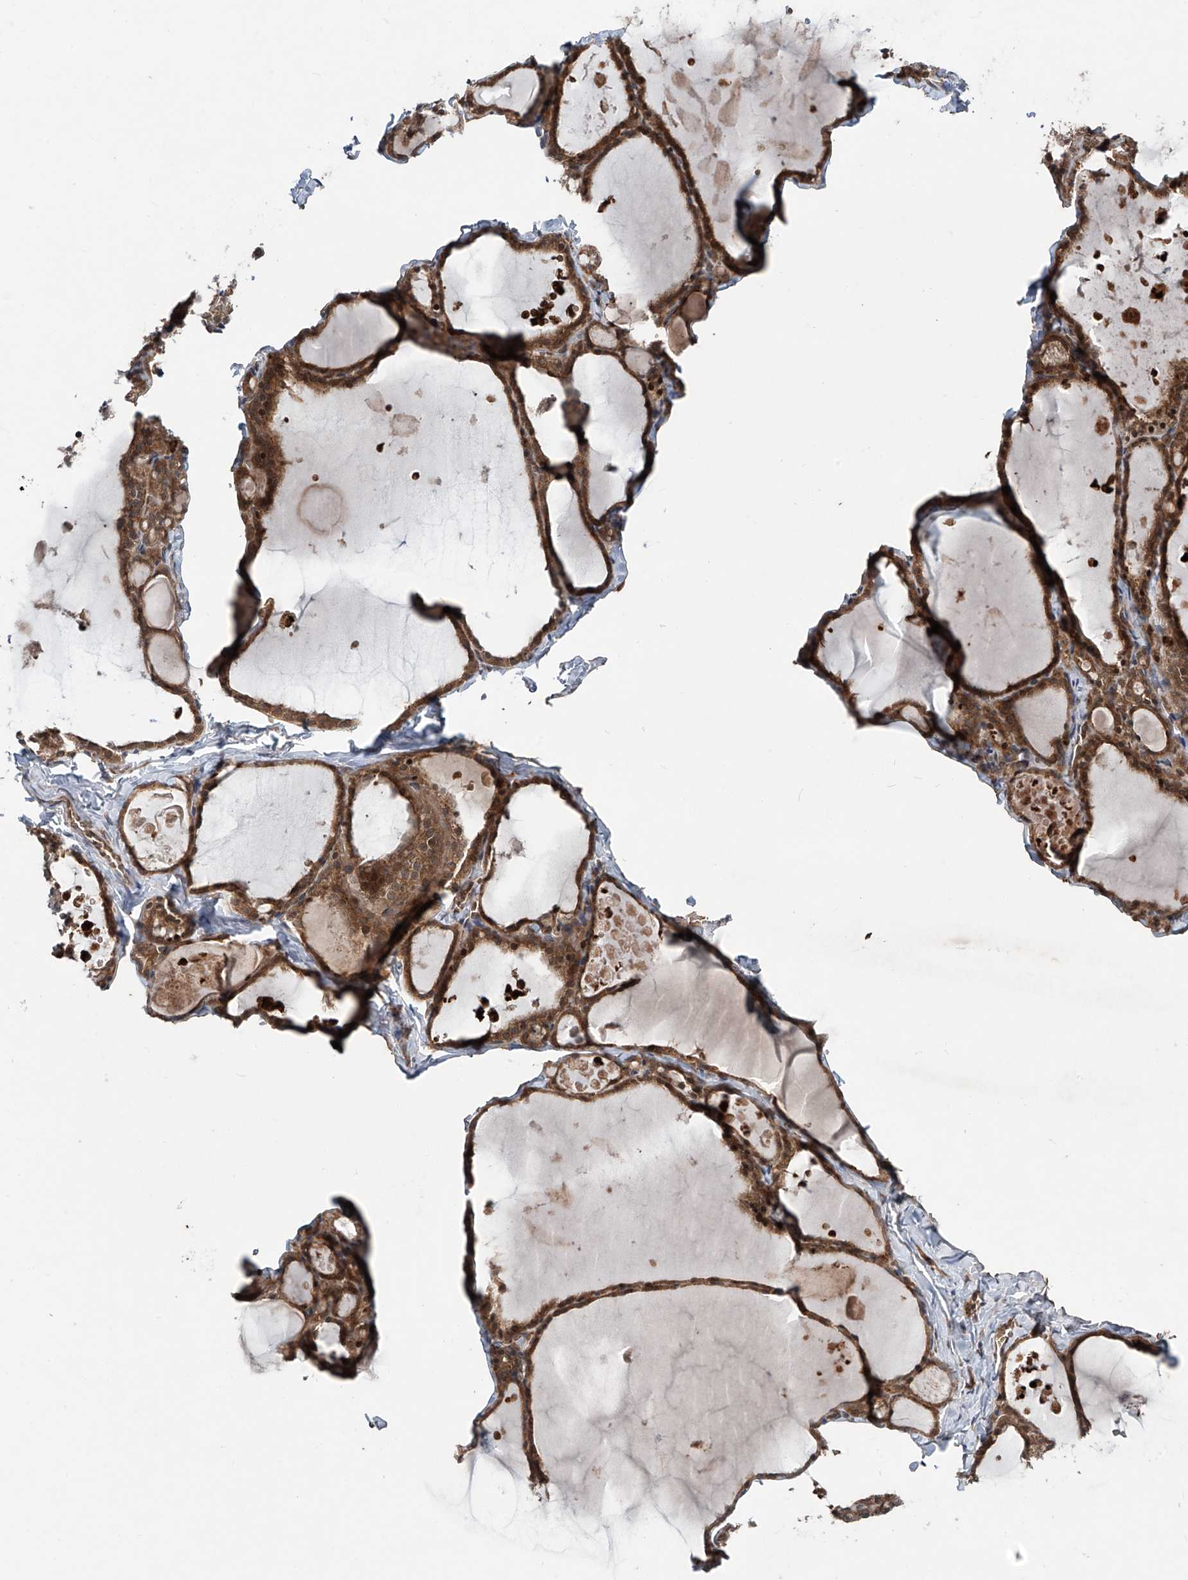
{"staining": {"intensity": "moderate", "quantity": ">75%", "location": "cytoplasmic/membranous"}, "tissue": "thyroid gland", "cell_type": "Glandular cells", "image_type": "normal", "snomed": [{"axis": "morphology", "description": "Normal tissue, NOS"}, {"axis": "topography", "description": "Thyroid gland"}], "caption": "About >75% of glandular cells in unremarkable thyroid gland show moderate cytoplasmic/membranous protein positivity as visualized by brown immunohistochemical staining.", "gene": "ZDHHC9", "patient": {"sex": "male", "age": 56}}